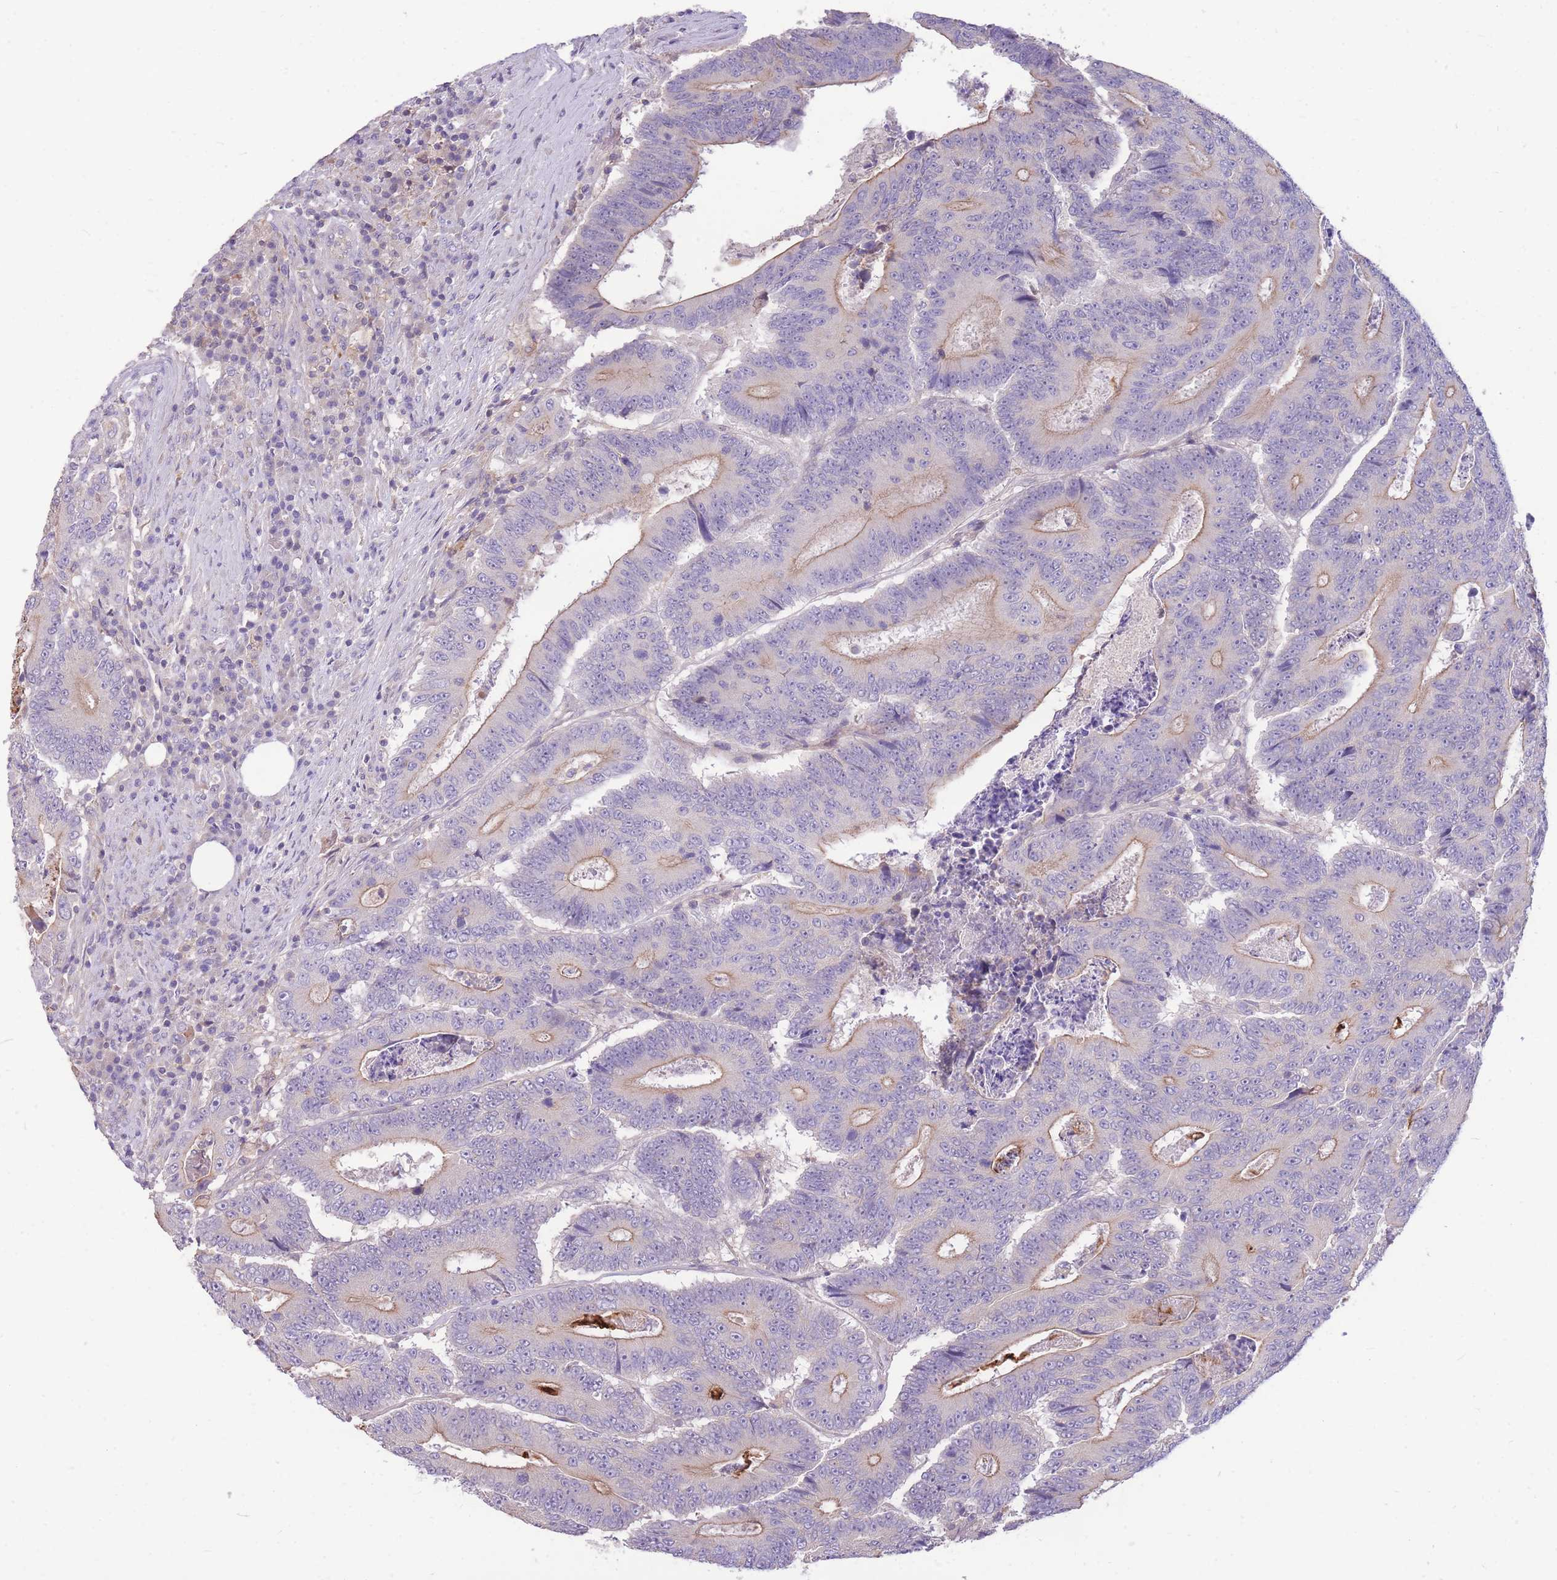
{"staining": {"intensity": "moderate", "quantity": "25%-75%", "location": "cytoplasmic/membranous"}, "tissue": "colorectal cancer", "cell_type": "Tumor cells", "image_type": "cancer", "snomed": [{"axis": "morphology", "description": "Adenocarcinoma, NOS"}, {"axis": "topography", "description": "Colon"}], "caption": "The image exhibits immunohistochemical staining of colorectal adenocarcinoma. There is moderate cytoplasmic/membranous expression is appreciated in approximately 25%-75% of tumor cells.", "gene": "OR5T1", "patient": {"sex": "male", "age": 83}}